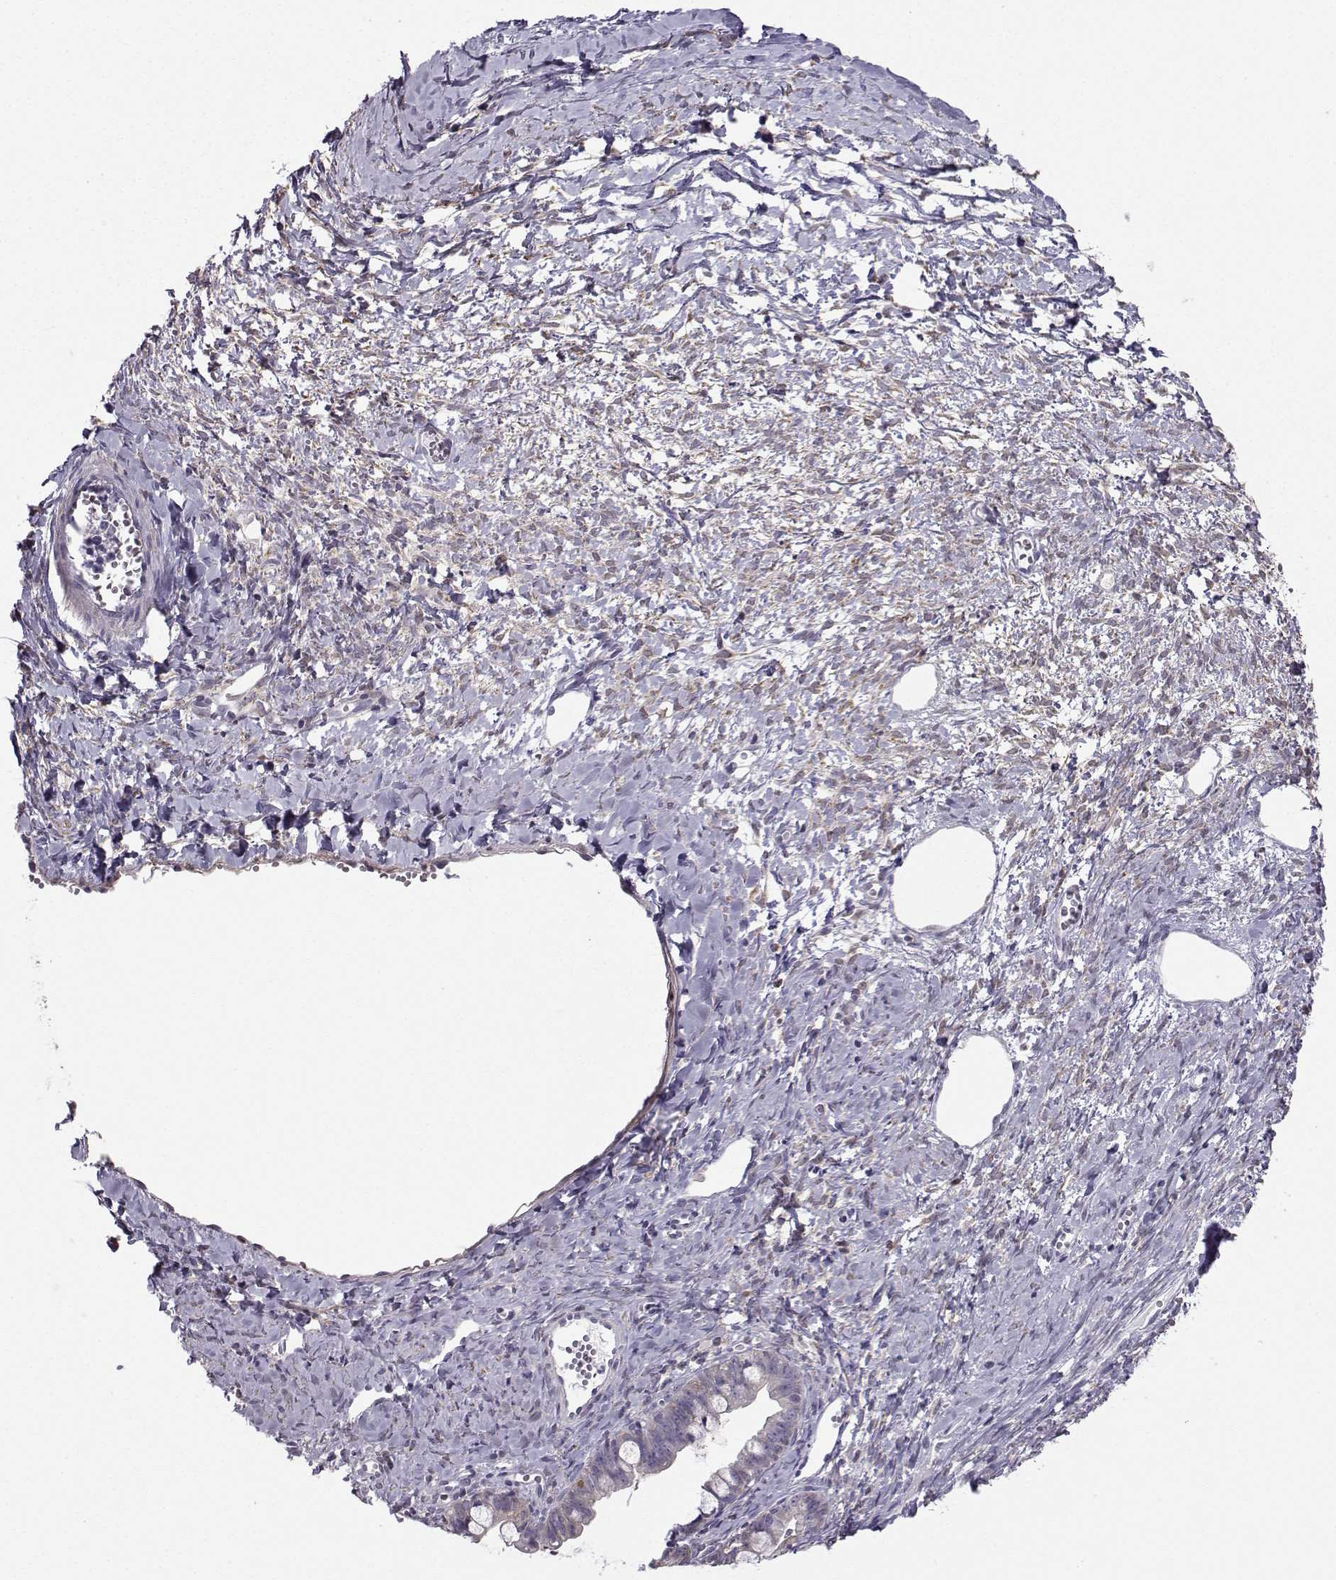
{"staining": {"intensity": "negative", "quantity": "none", "location": "none"}, "tissue": "ovarian cancer", "cell_type": "Tumor cells", "image_type": "cancer", "snomed": [{"axis": "morphology", "description": "Cystadenocarcinoma, mucinous, NOS"}, {"axis": "topography", "description": "Ovary"}], "caption": "Tumor cells are negative for brown protein staining in ovarian mucinous cystadenocarcinoma. (Immunohistochemistry (ihc), brightfield microscopy, high magnification).", "gene": "DCLK3", "patient": {"sex": "female", "age": 63}}